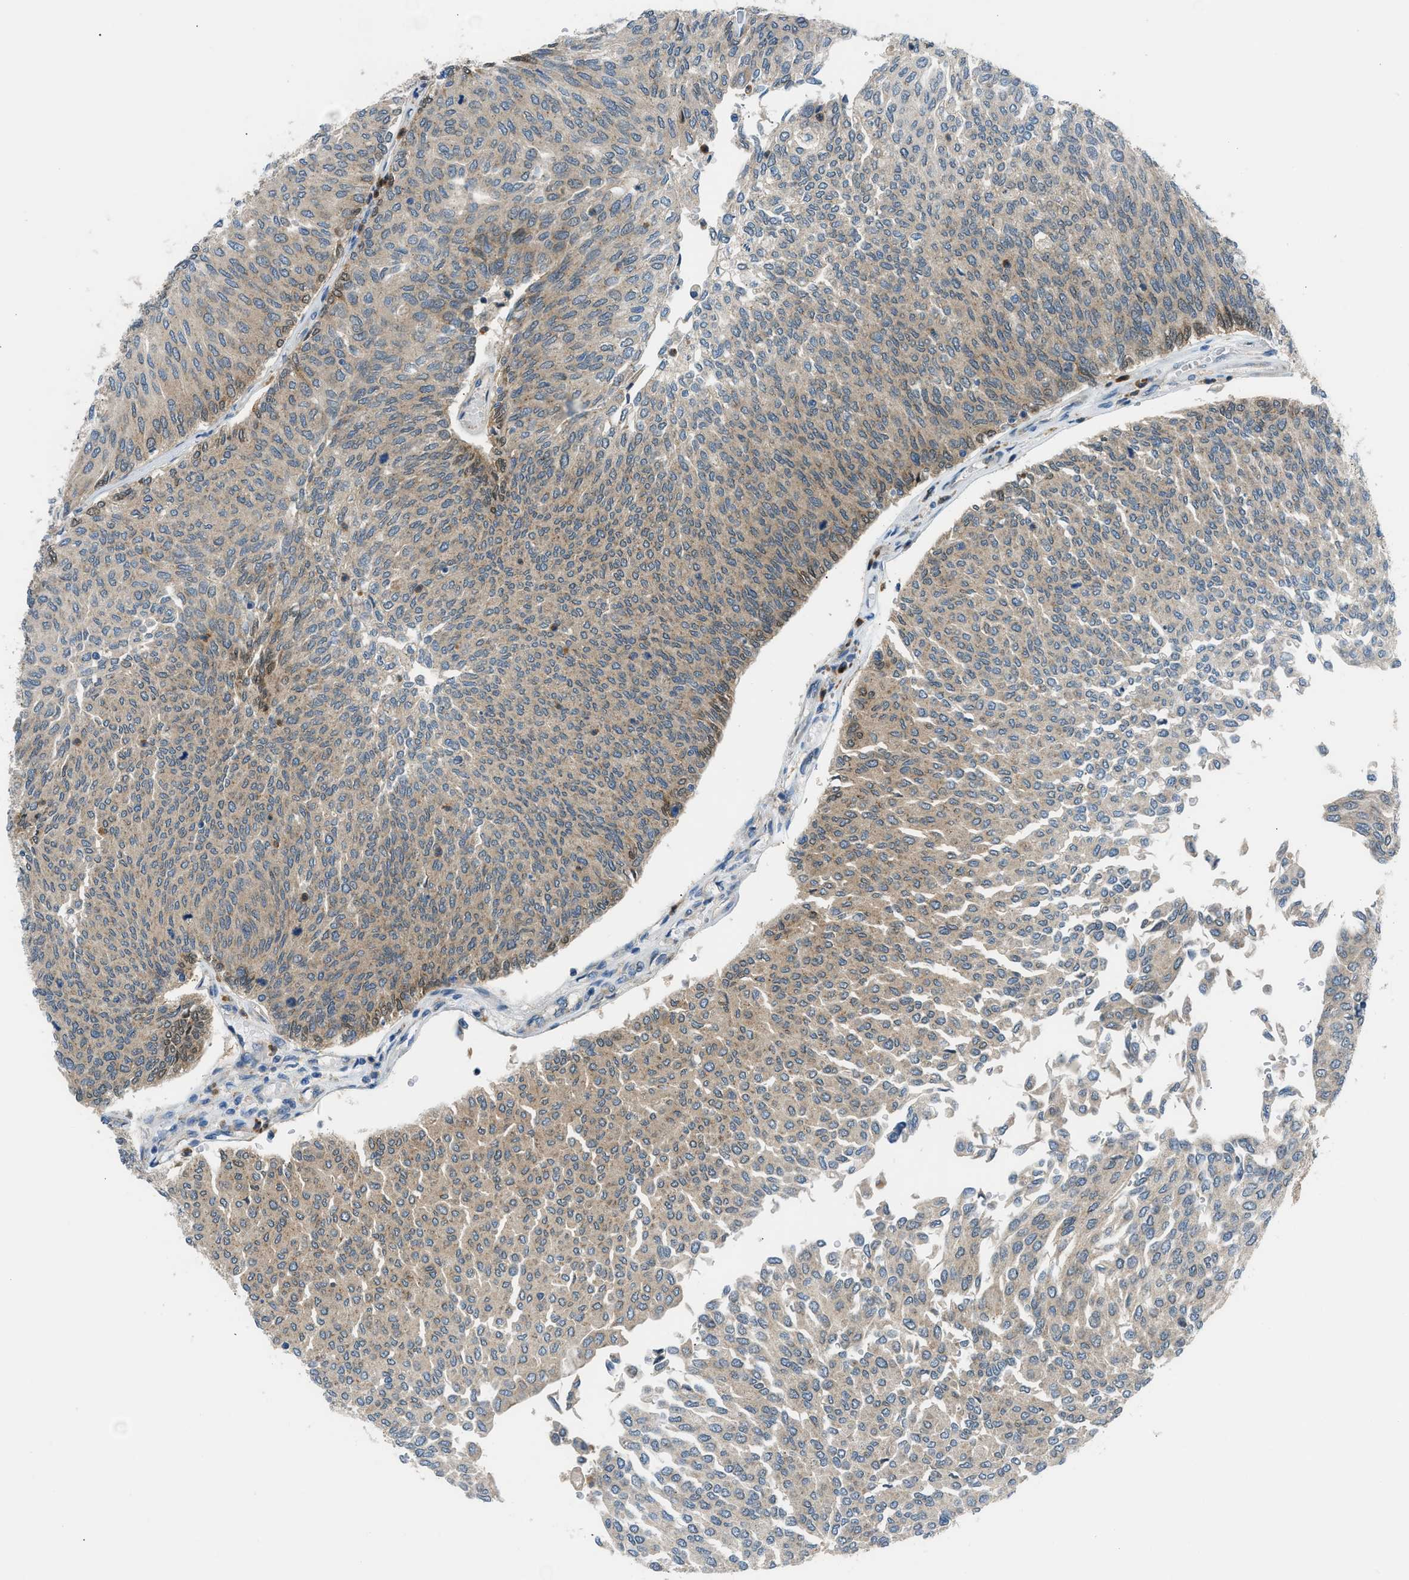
{"staining": {"intensity": "weak", "quantity": ">75%", "location": "cytoplasmic/membranous"}, "tissue": "urothelial cancer", "cell_type": "Tumor cells", "image_type": "cancer", "snomed": [{"axis": "morphology", "description": "Urothelial carcinoma, Low grade"}, {"axis": "topography", "description": "Urinary bladder"}], "caption": "IHC (DAB (3,3'-diaminobenzidine)) staining of human urothelial cancer shows weak cytoplasmic/membranous protein expression in approximately >75% of tumor cells.", "gene": "EDARADD", "patient": {"sex": "female", "age": 79}}